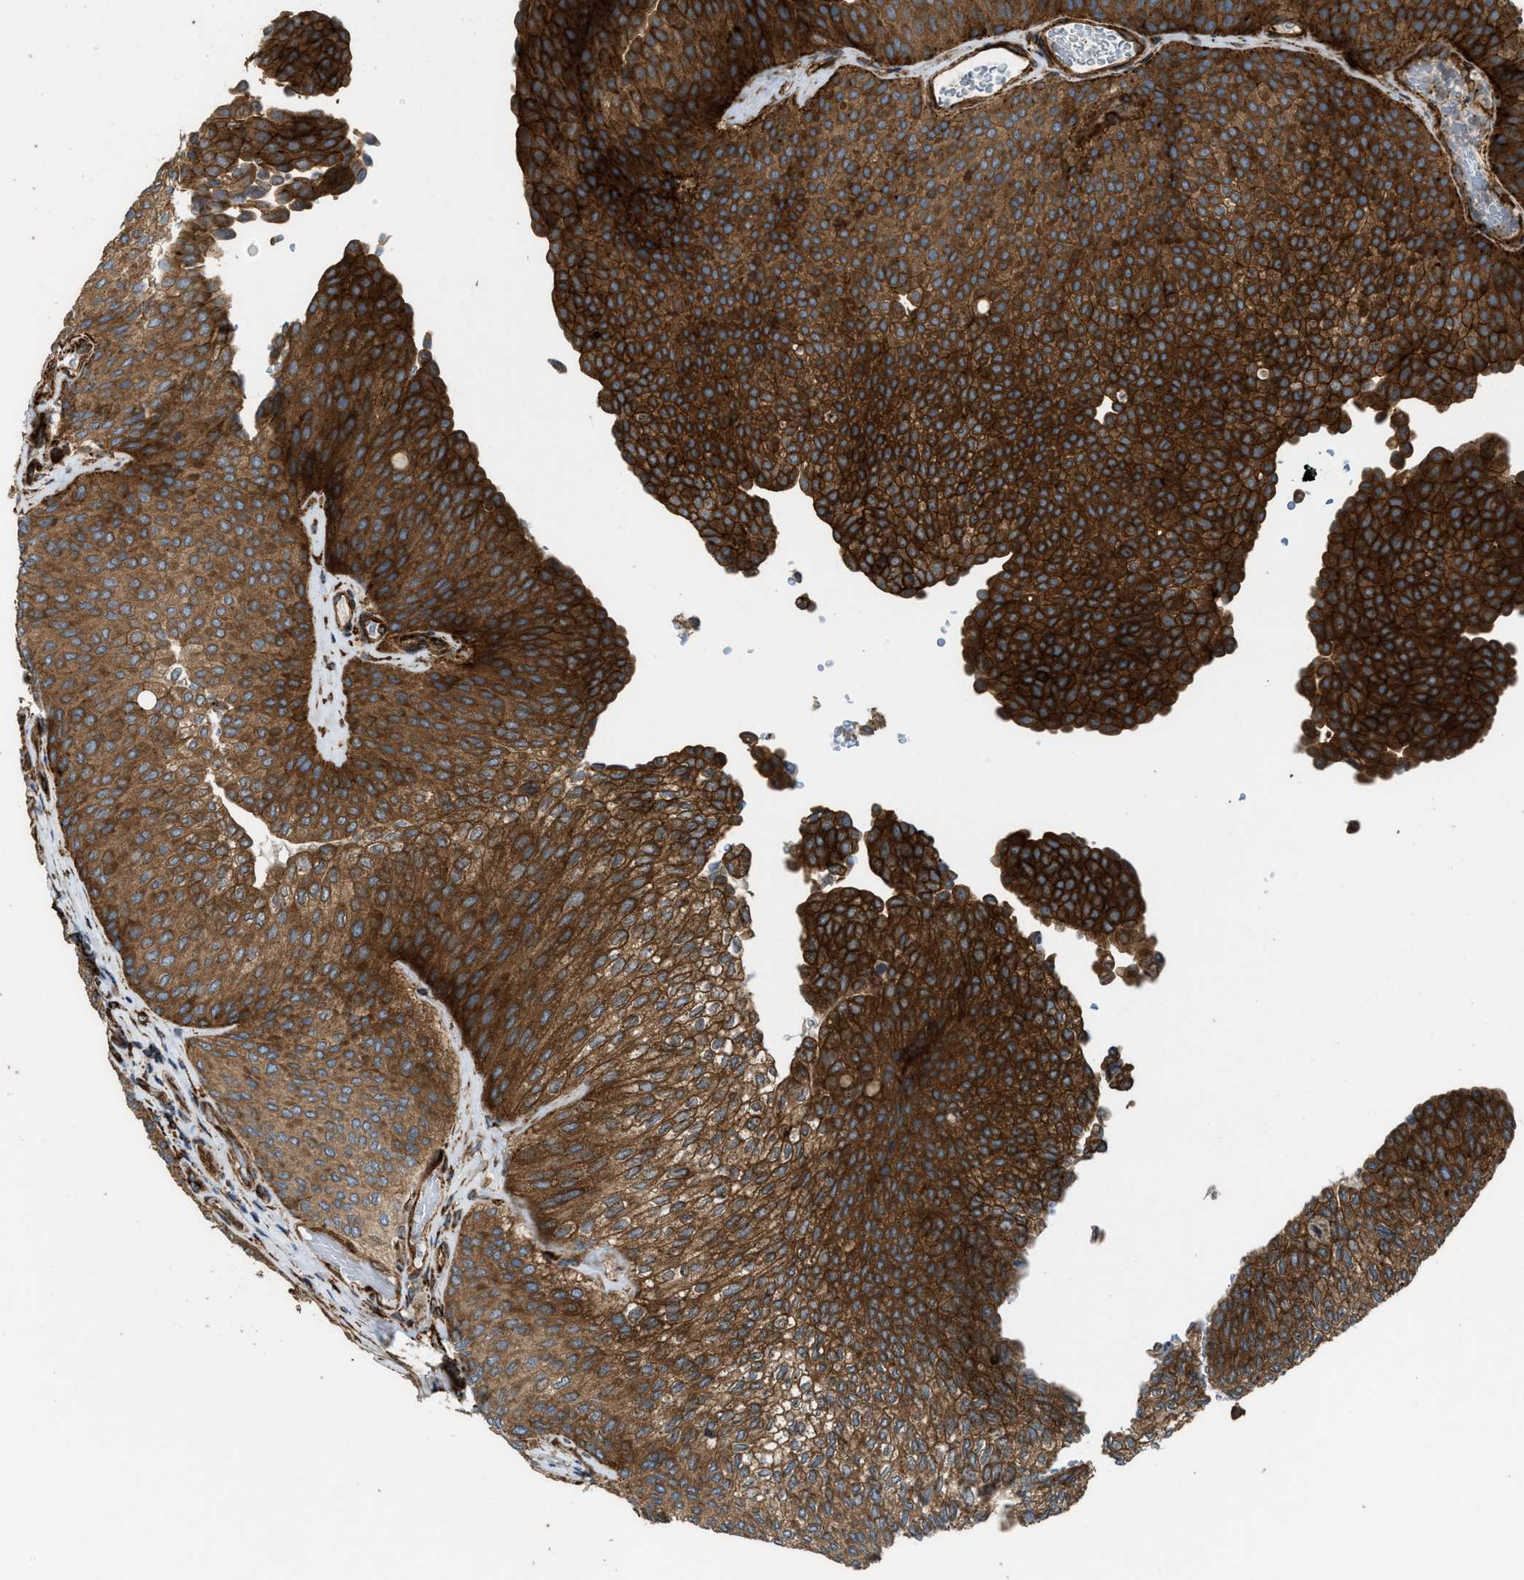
{"staining": {"intensity": "strong", "quantity": ">75%", "location": "cytoplasmic/membranous"}, "tissue": "urothelial cancer", "cell_type": "Tumor cells", "image_type": "cancer", "snomed": [{"axis": "morphology", "description": "Urothelial carcinoma, Low grade"}, {"axis": "topography", "description": "Urinary bladder"}], "caption": "Protein expression analysis of urothelial cancer exhibits strong cytoplasmic/membranous positivity in about >75% of tumor cells. The protein is shown in brown color, while the nuclei are stained blue.", "gene": "EGLN1", "patient": {"sex": "female", "age": 79}}